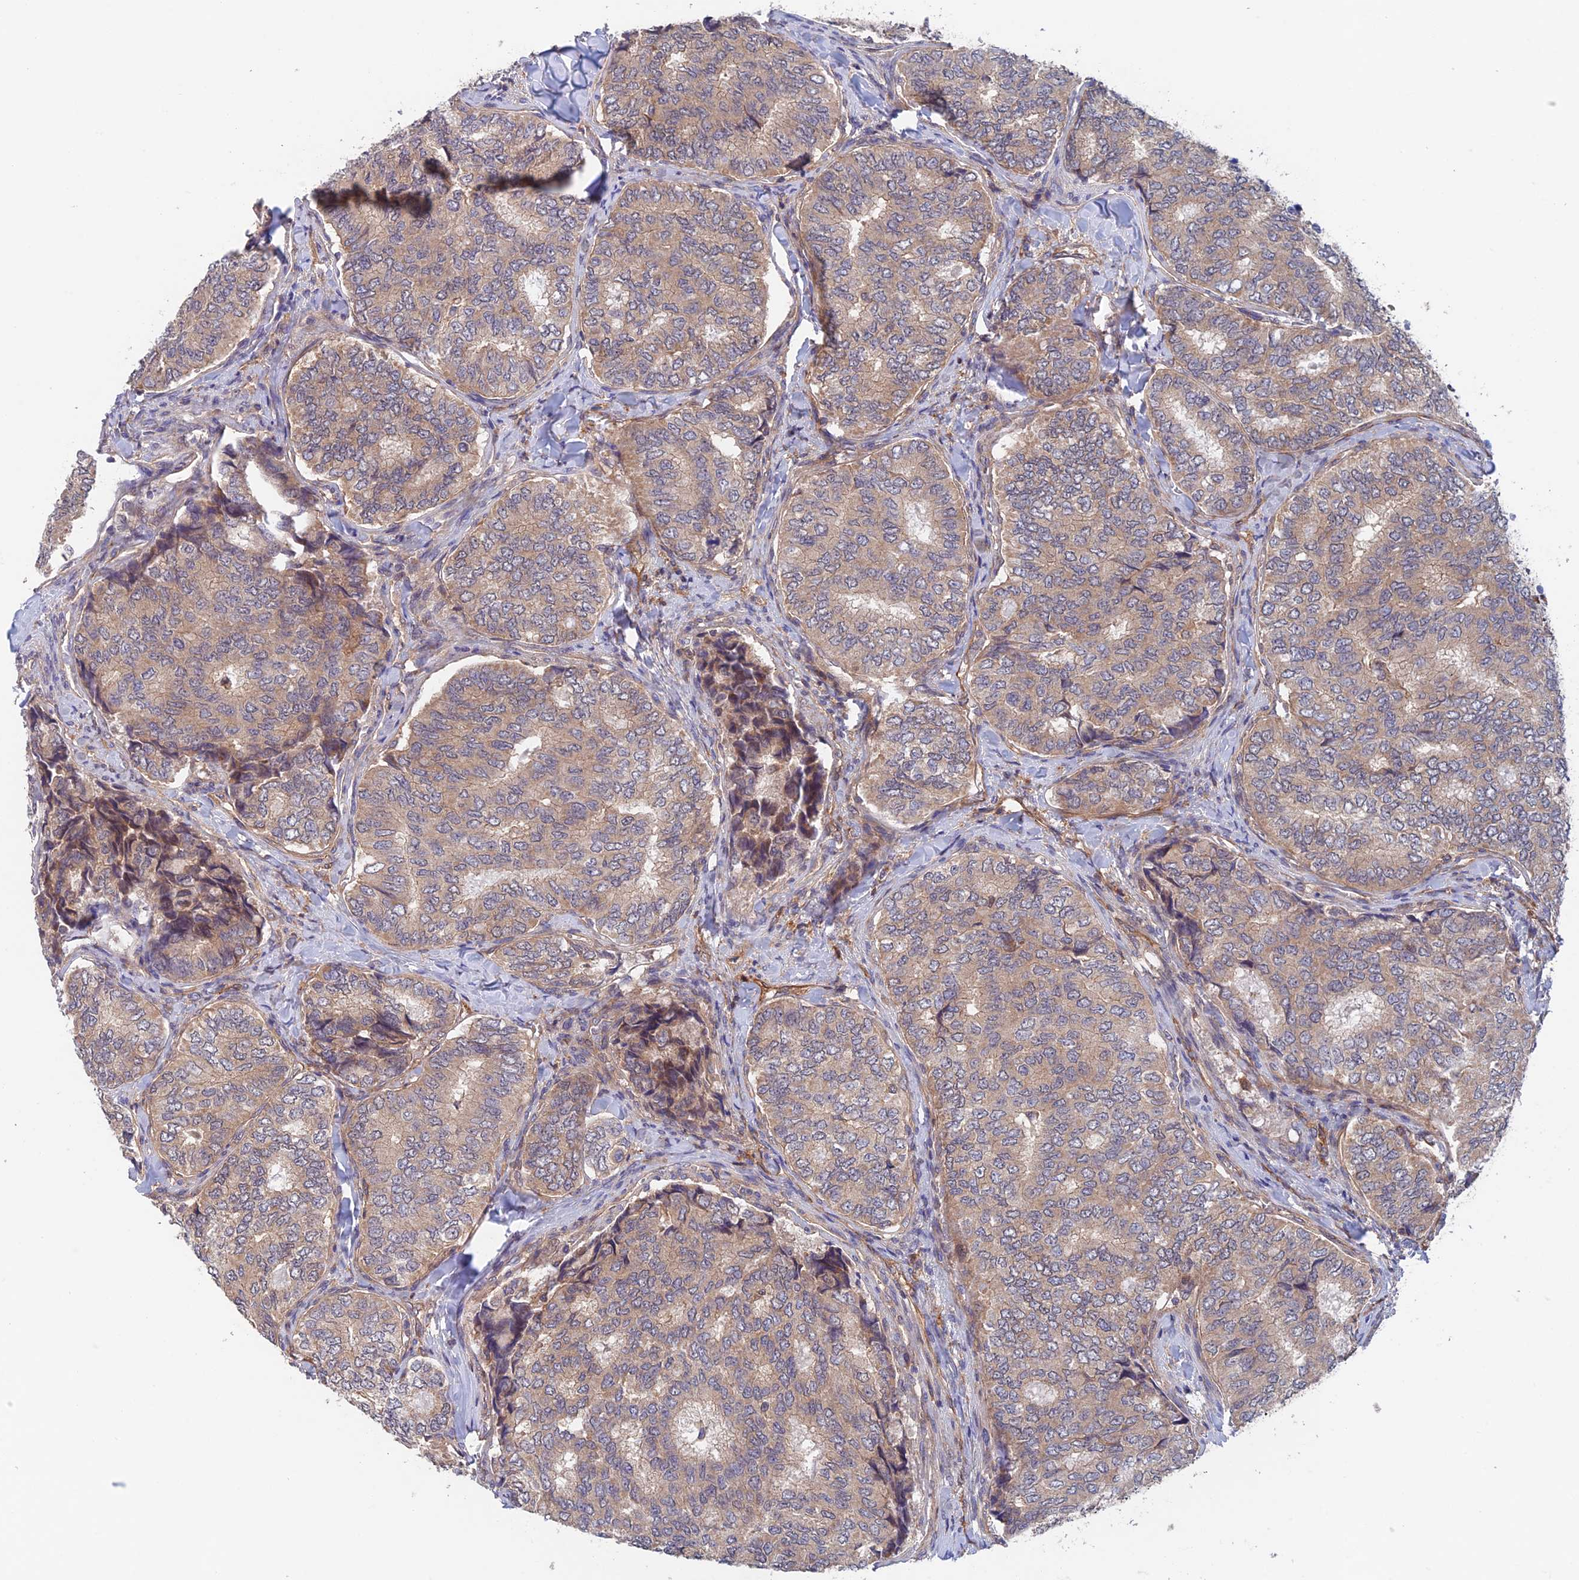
{"staining": {"intensity": "weak", "quantity": ">75%", "location": "cytoplasmic/membranous"}, "tissue": "thyroid cancer", "cell_type": "Tumor cells", "image_type": "cancer", "snomed": [{"axis": "morphology", "description": "Papillary adenocarcinoma, NOS"}, {"axis": "topography", "description": "Thyroid gland"}], "caption": "A brown stain shows weak cytoplasmic/membranous expression of a protein in thyroid cancer tumor cells.", "gene": "NUDT16L1", "patient": {"sex": "female", "age": 35}}